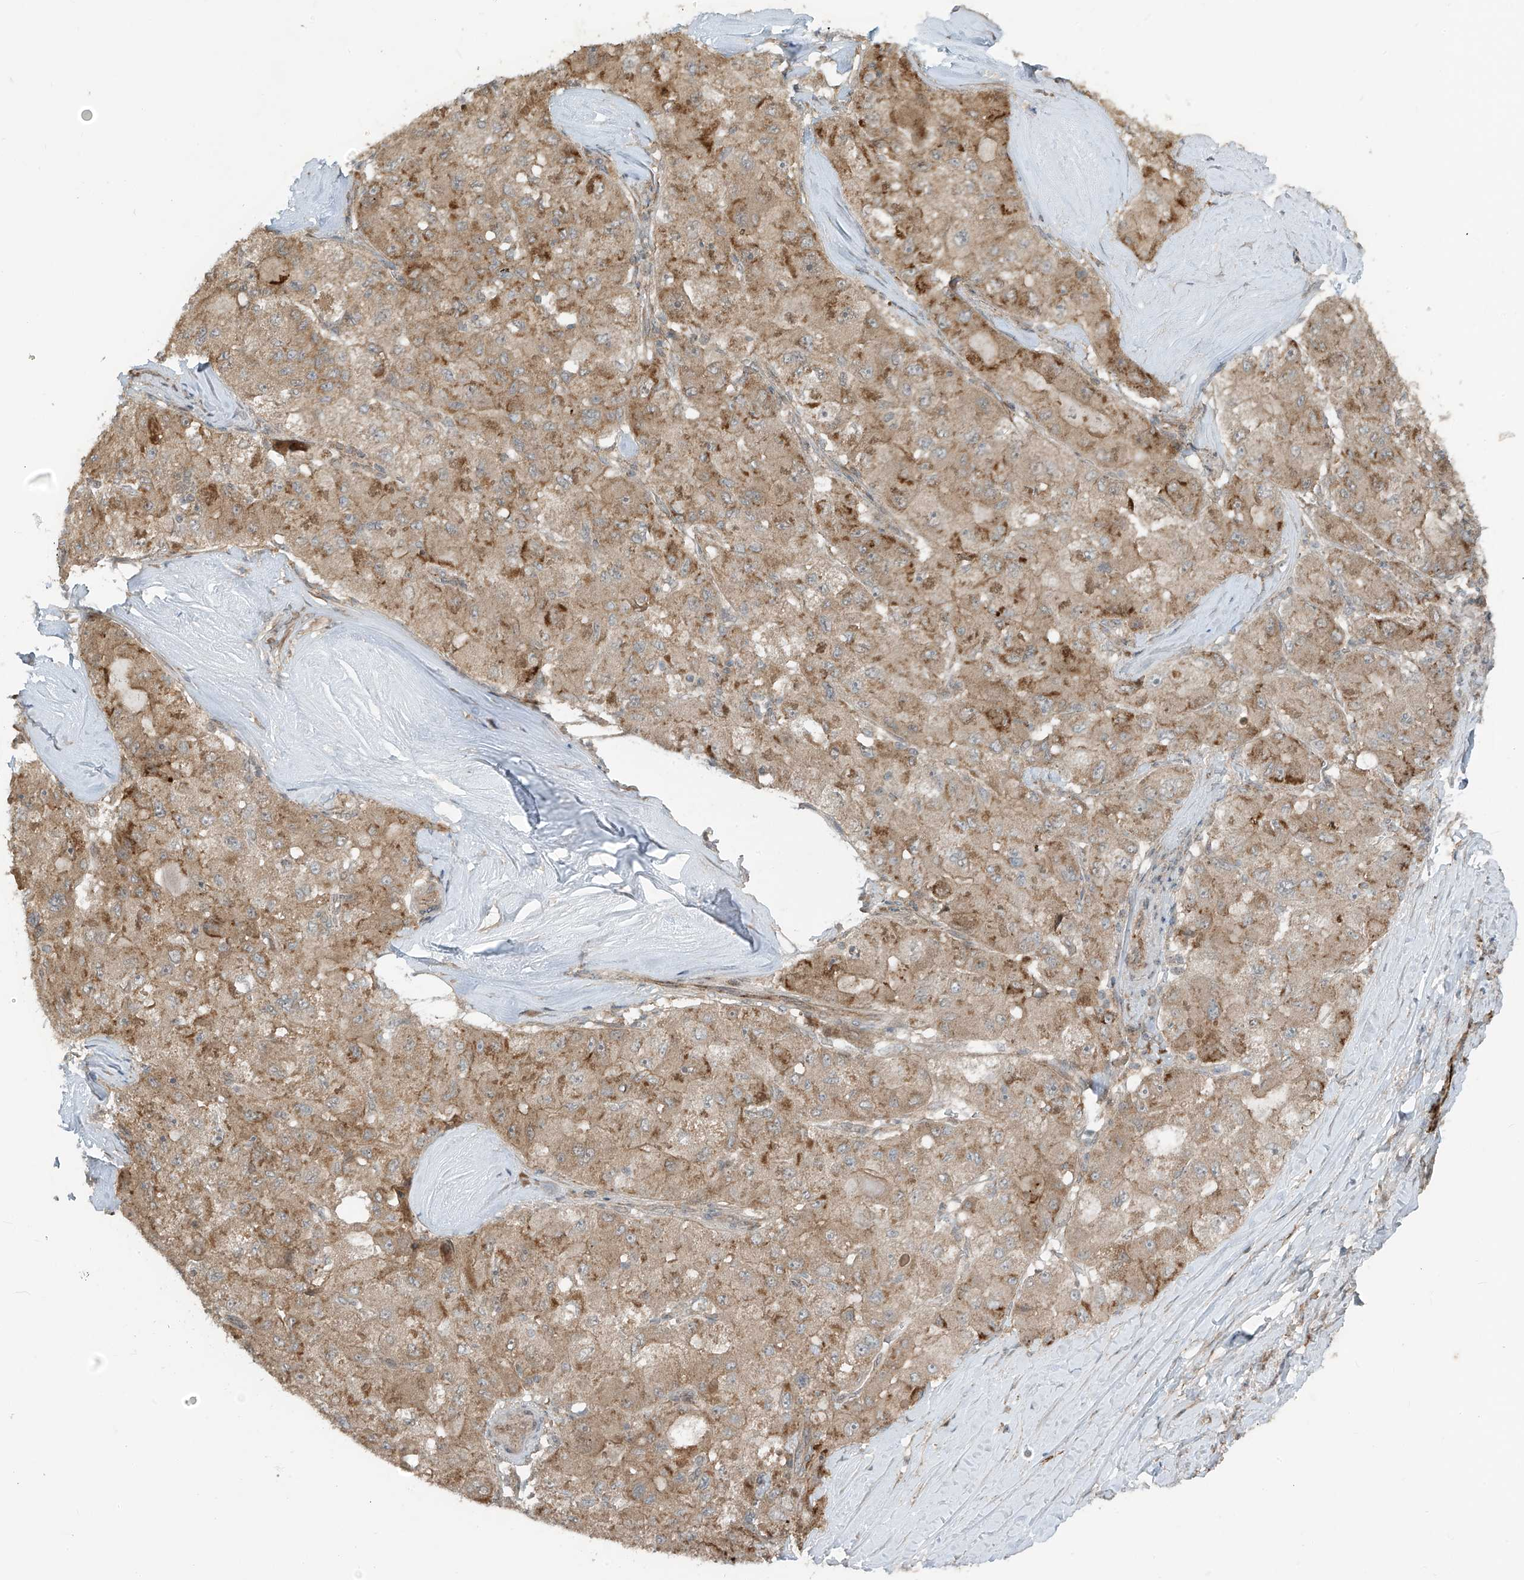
{"staining": {"intensity": "moderate", "quantity": ">75%", "location": "cytoplasmic/membranous"}, "tissue": "liver cancer", "cell_type": "Tumor cells", "image_type": "cancer", "snomed": [{"axis": "morphology", "description": "Carcinoma, Hepatocellular, NOS"}, {"axis": "topography", "description": "Liver"}], "caption": "This micrograph reveals hepatocellular carcinoma (liver) stained with immunohistochemistry (IHC) to label a protein in brown. The cytoplasmic/membranous of tumor cells show moderate positivity for the protein. Nuclei are counter-stained blue.", "gene": "PDE11A", "patient": {"sex": "male", "age": 80}}